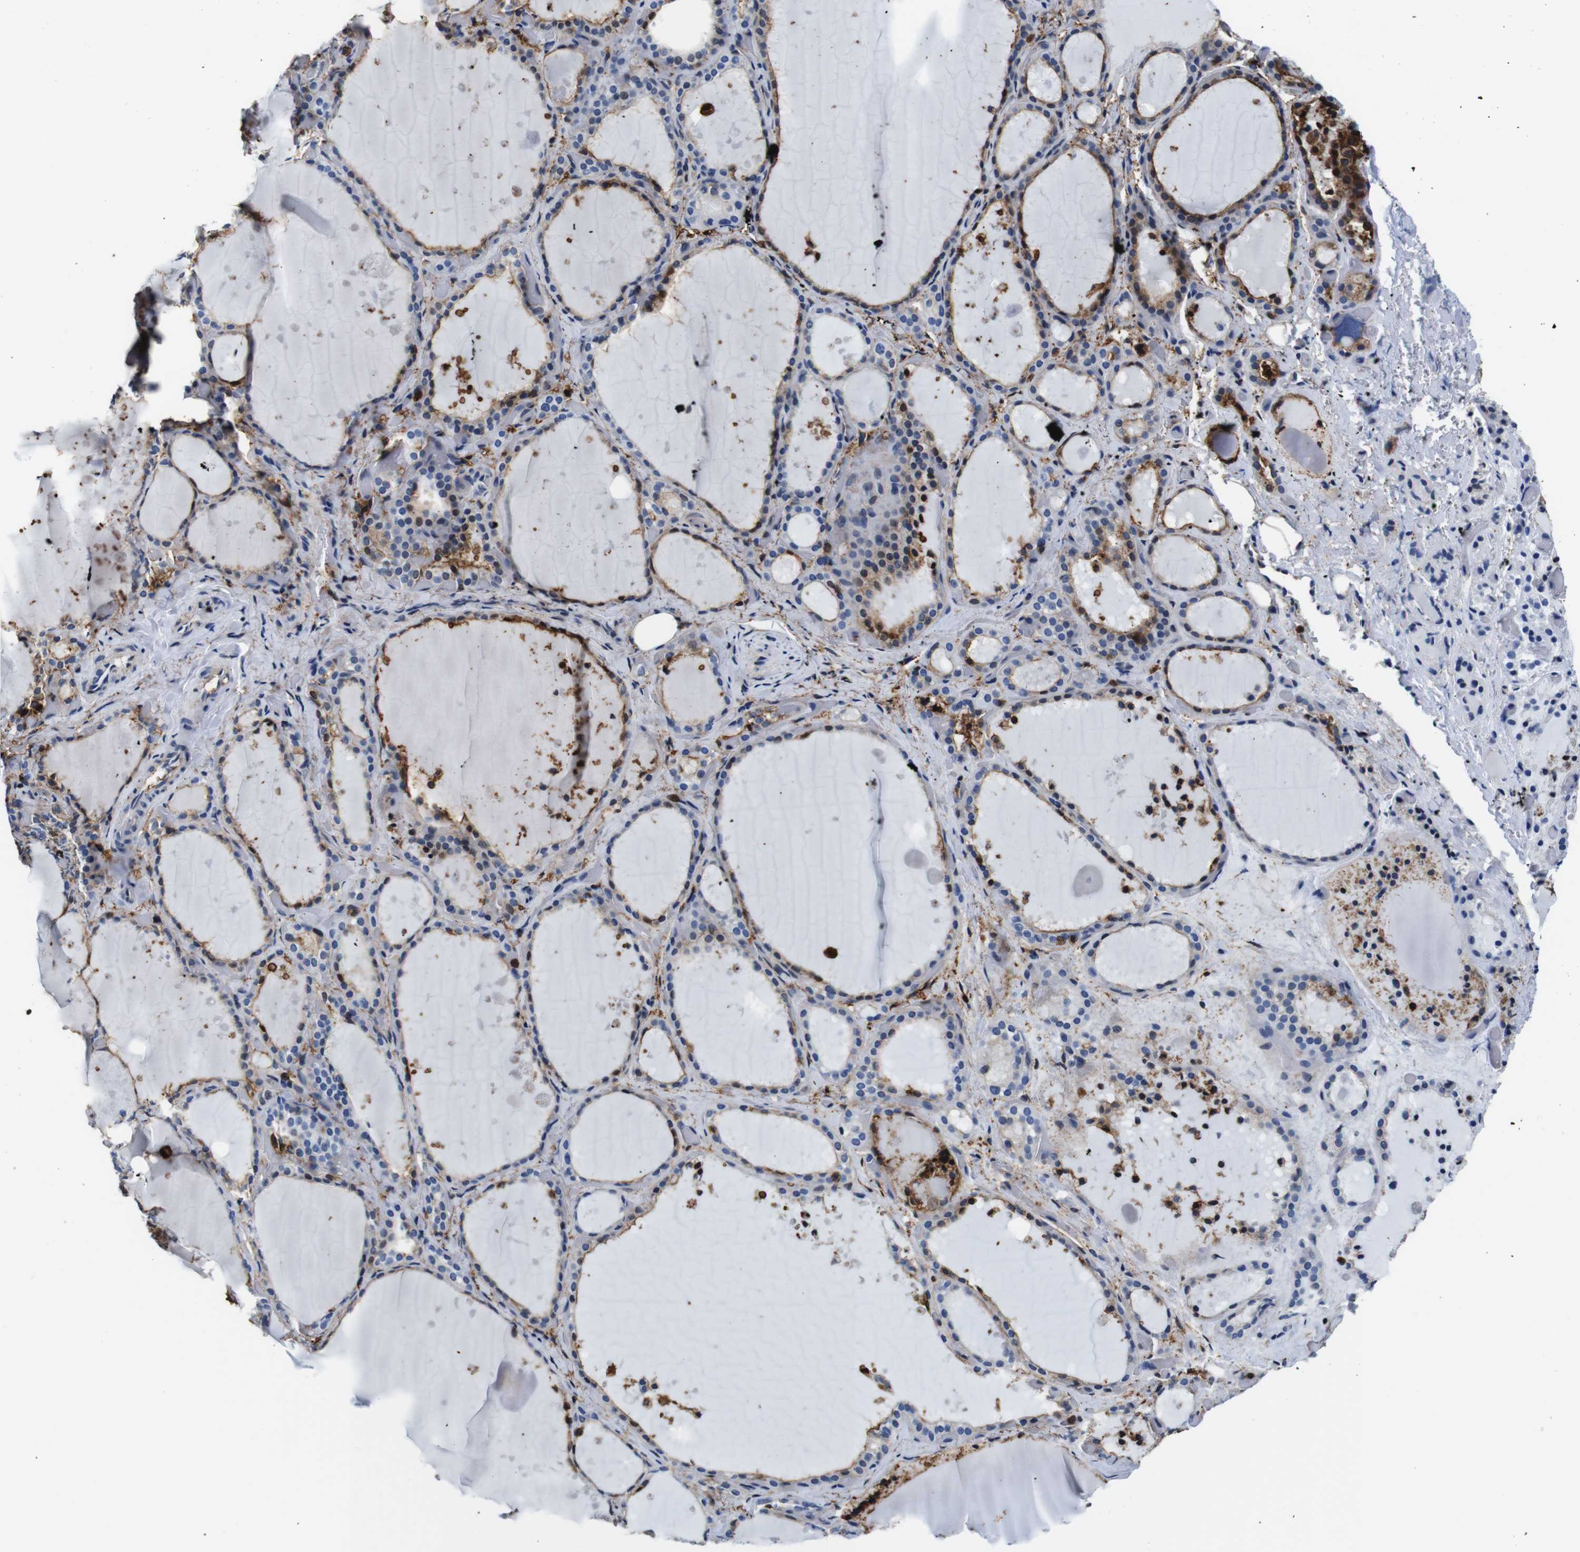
{"staining": {"intensity": "moderate", "quantity": "<25%", "location": "cytoplasmic/membranous"}, "tissue": "thyroid gland", "cell_type": "Glandular cells", "image_type": "normal", "snomed": [{"axis": "morphology", "description": "Normal tissue, NOS"}, {"axis": "topography", "description": "Thyroid gland"}], "caption": "A brown stain labels moderate cytoplasmic/membranous positivity of a protein in glandular cells of normal human thyroid gland. Using DAB (3,3'-diaminobenzidine) (brown) and hematoxylin (blue) stains, captured at high magnification using brightfield microscopy.", "gene": "ANXA1", "patient": {"sex": "female", "age": 44}}